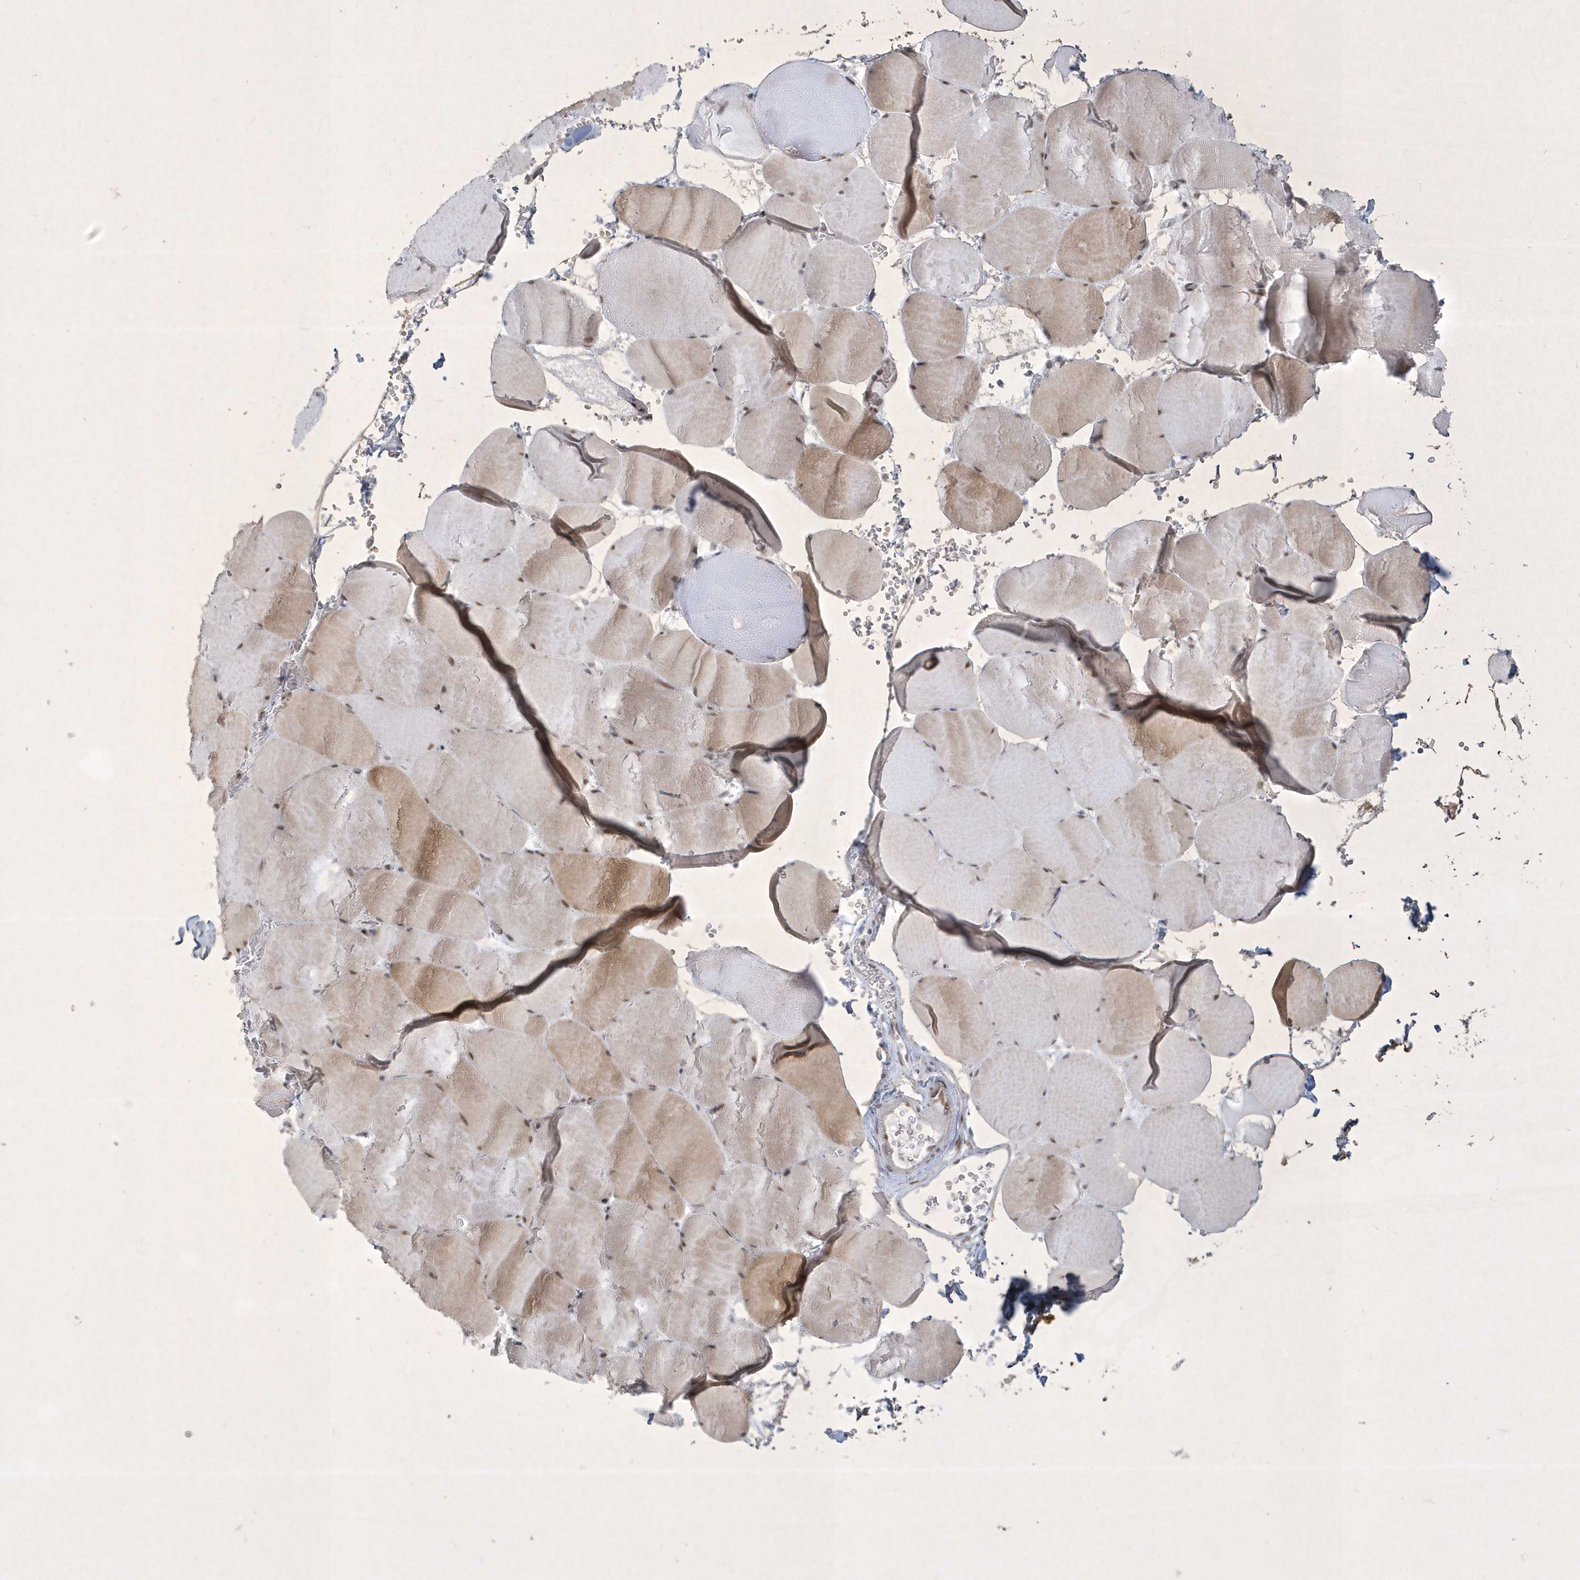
{"staining": {"intensity": "weak", "quantity": "<25%", "location": "cytoplasmic/membranous"}, "tissue": "skeletal muscle", "cell_type": "Myocytes", "image_type": "normal", "snomed": [{"axis": "morphology", "description": "Normal tissue, NOS"}, {"axis": "topography", "description": "Skeletal muscle"}, {"axis": "topography", "description": "Head-Neck"}], "caption": "Skeletal muscle stained for a protein using immunohistochemistry demonstrates no expression myocytes.", "gene": "ZBTB9", "patient": {"sex": "male", "age": 66}}